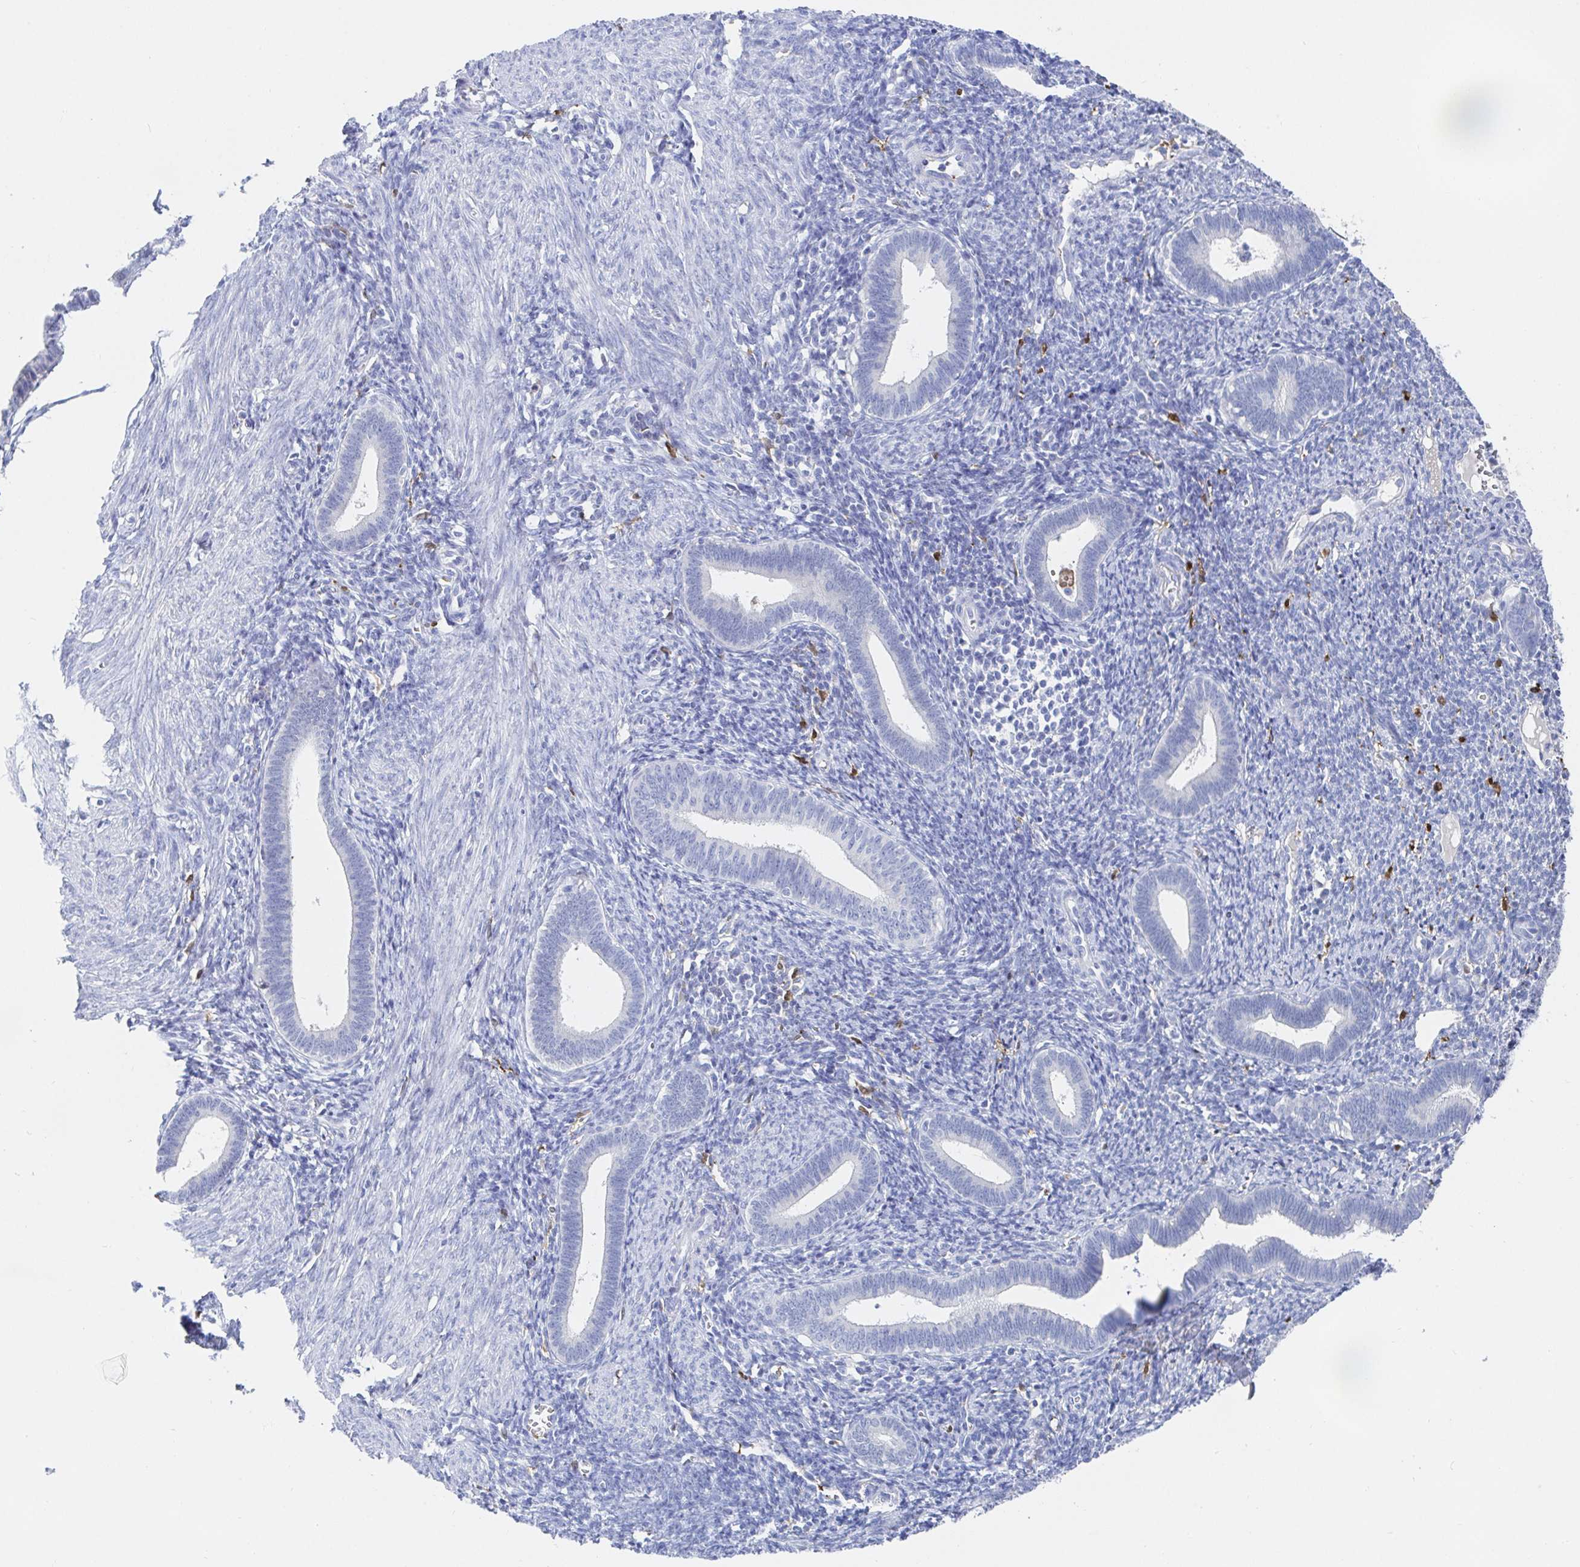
{"staining": {"intensity": "negative", "quantity": "none", "location": "none"}, "tissue": "endometrium", "cell_type": "Cells in endometrial stroma", "image_type": "normal", "snomed": [{"axis": "morphology", "description": "Normal tissue, NOS"}, {"axis": "topography", "description": "Endometrium"}], "caption": "DAB immunohistochemical staining of benign endometrium shows no significant expression in cells in endometrial stroma. Brightfield microscopy of IHC stained with DAB (brown) and hematoxylin (blue), captured at high magnification.", "gene": "OR2A1", "patient": {"sex": "female", "age": 41}}